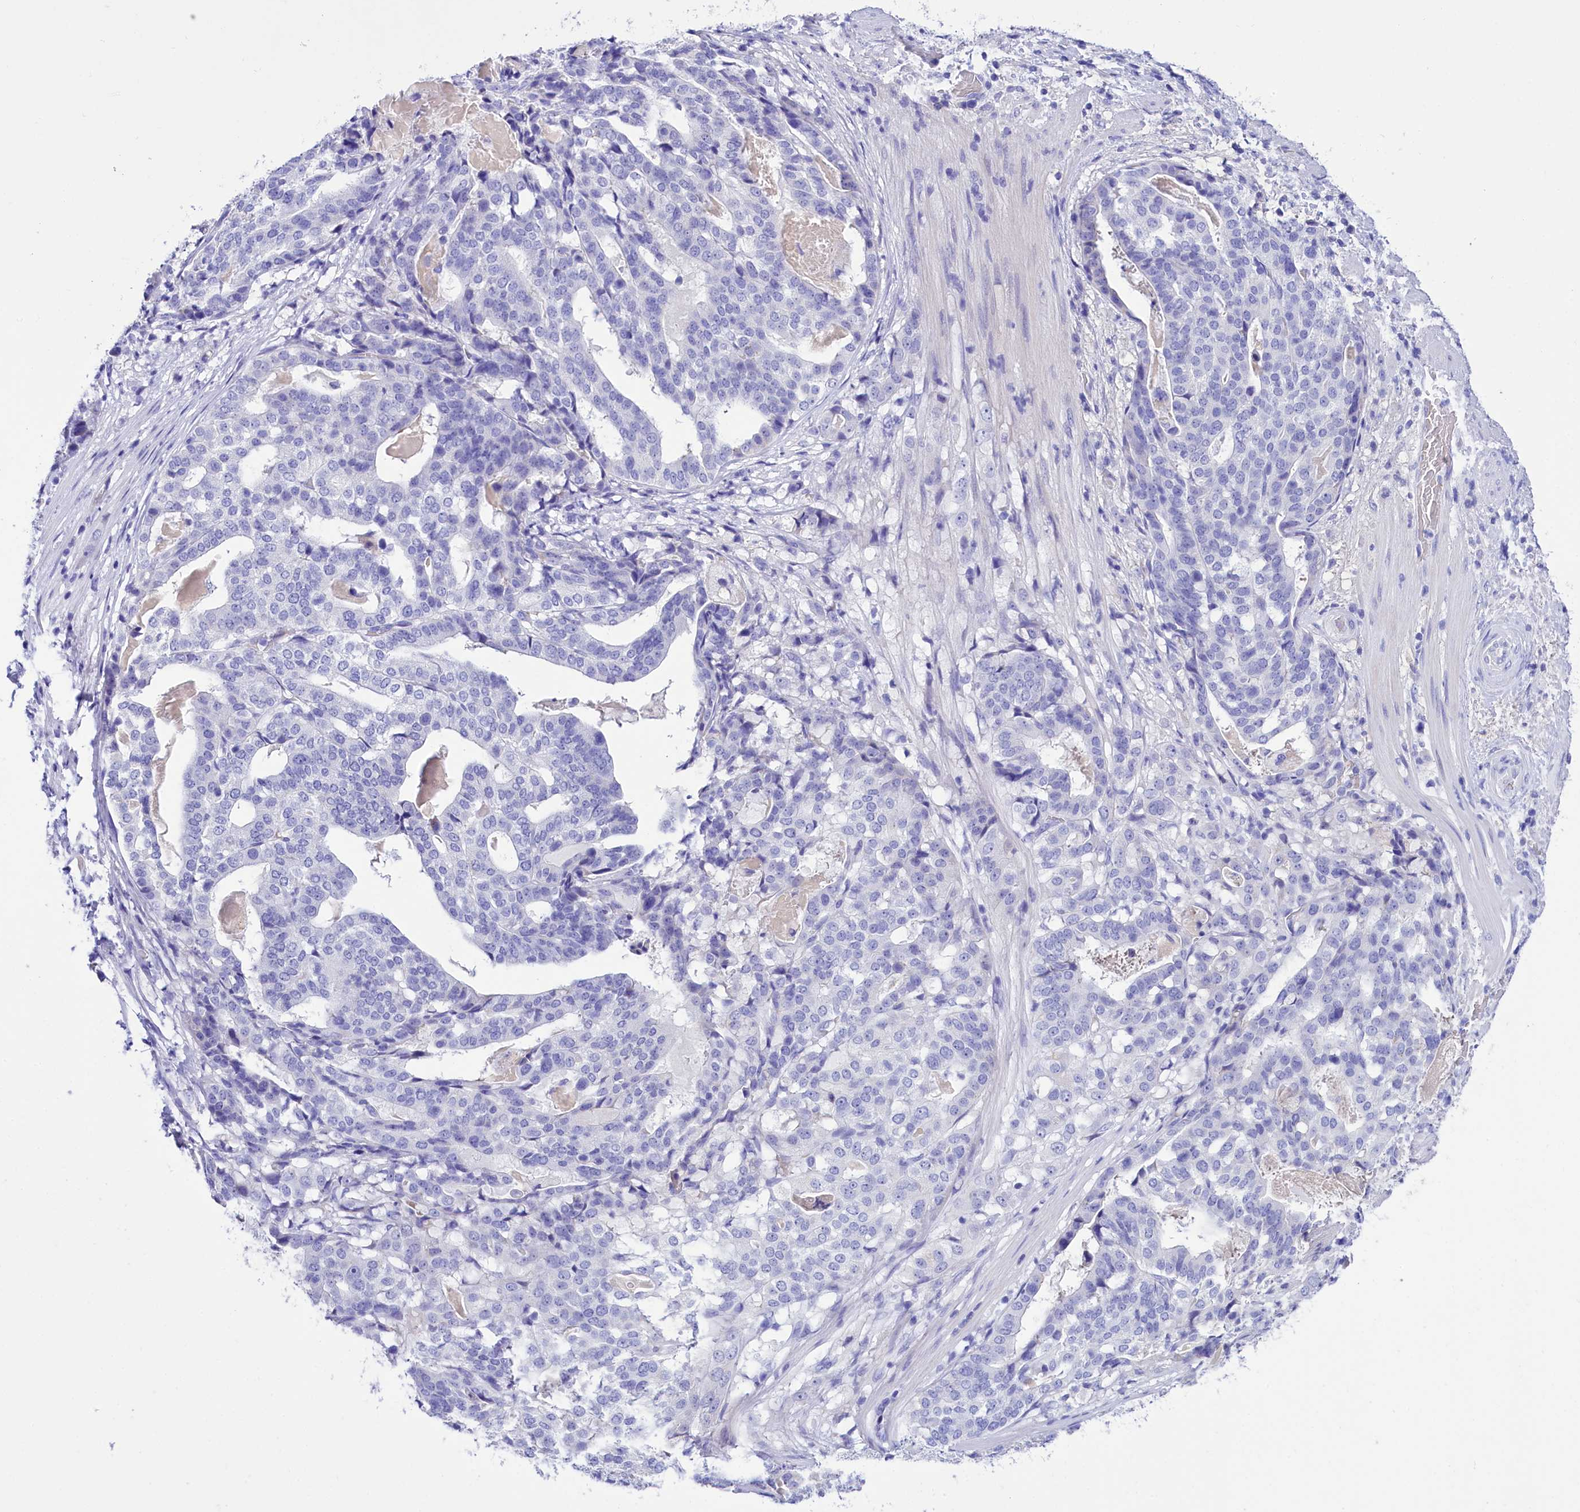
{"staining": {"intensity": "negative", "quantity": "none", "location": "none"}, "tissue": "stomach cancer", "cell_type": "Tumor cells", "image_type": "cancer", "snomed": [{"axis": "morphology", "description": "Adenocarcinoma, NOS"}, {"axis": "topography", "description": "Stomach"}], "caption": "IHC of stomach adenocarcinoma displays no expression in tumor cells.", "gene": "TTC36", "patient": {"sex": "male", "age": 48}}